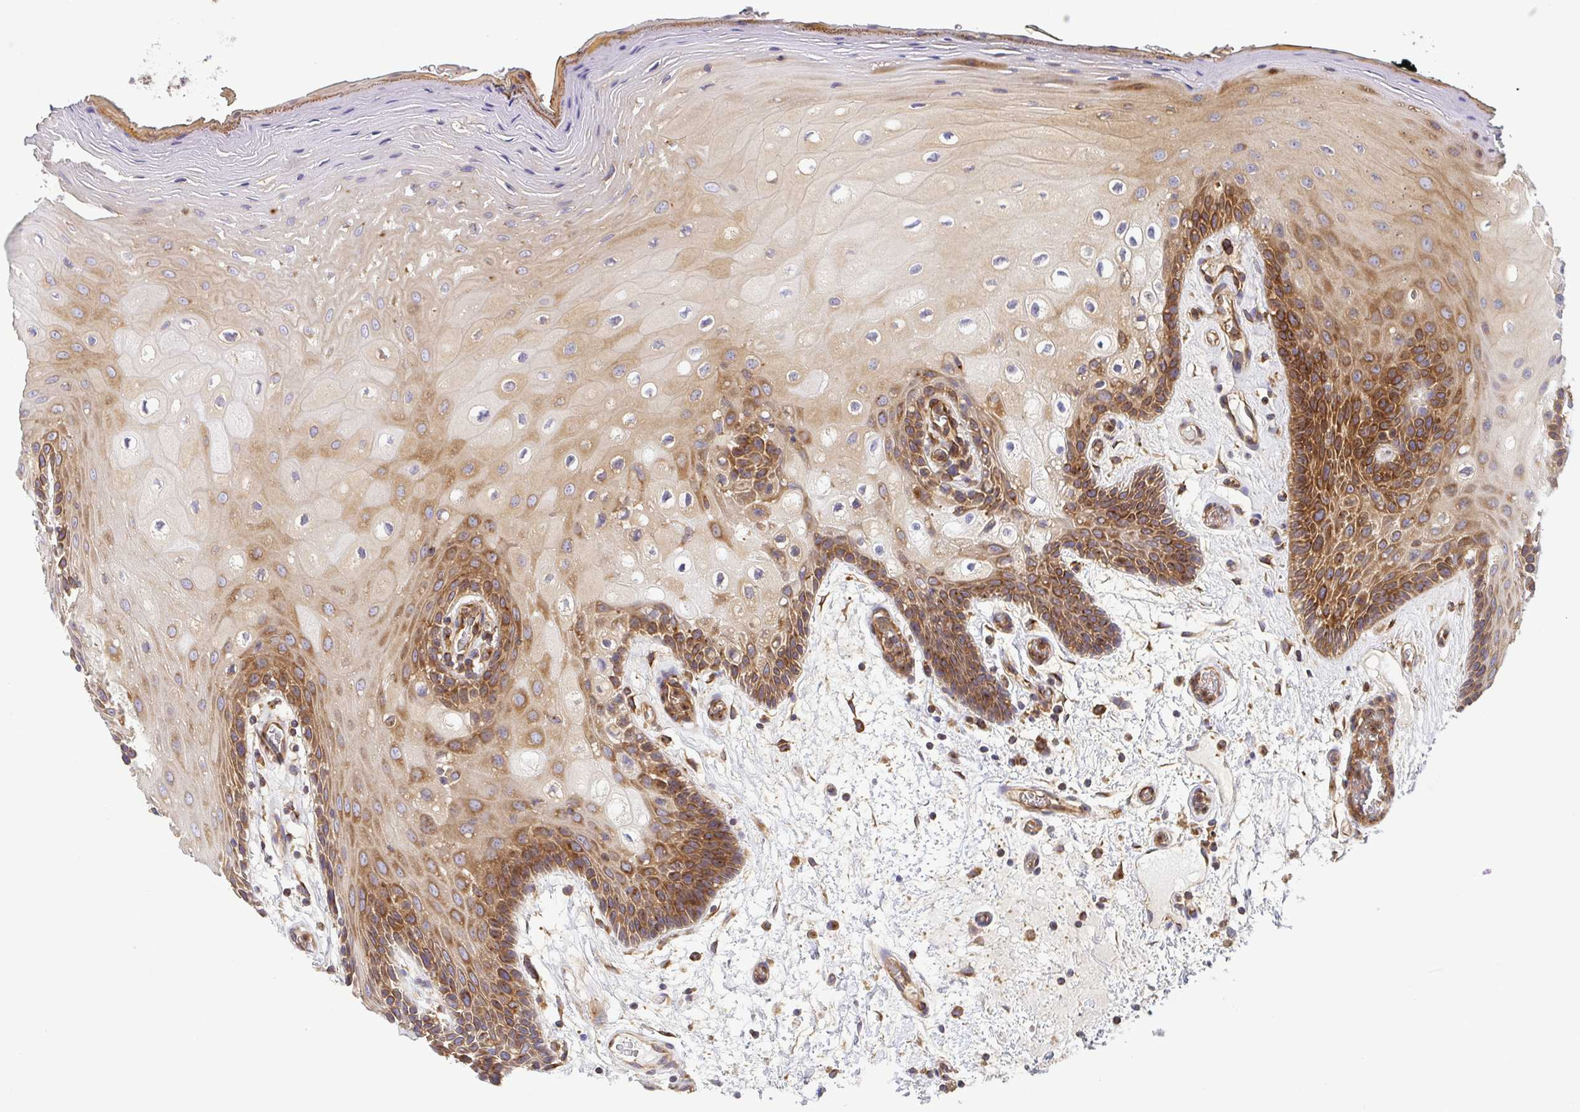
{"staining": {"intensity": "strong", "quantity": "<25%", "location": "cytoplasmic/membranous"}, "tissue": "oral mucosa", "cell_type": "Squamous epithelial cells", "image_type": "normal", "snomed": [{"axis": "morphology", "description": "Normal tissue, NOS"}, {"axis": "morphology", "description": "Squamous cell carcinoma, NOS"}, {"axis": "topography", "description": "Oral tissue"}, {"axis": "topography", "description": "Head-Neck"}], "caption": "Protein staining exhibits strong cytoplasmic/membranous positivity in about <25% of squamous epithelial cells in normal oral mucosa.", "gene": "KIF5B", "patient": {"sex": "male", "age": 52}}